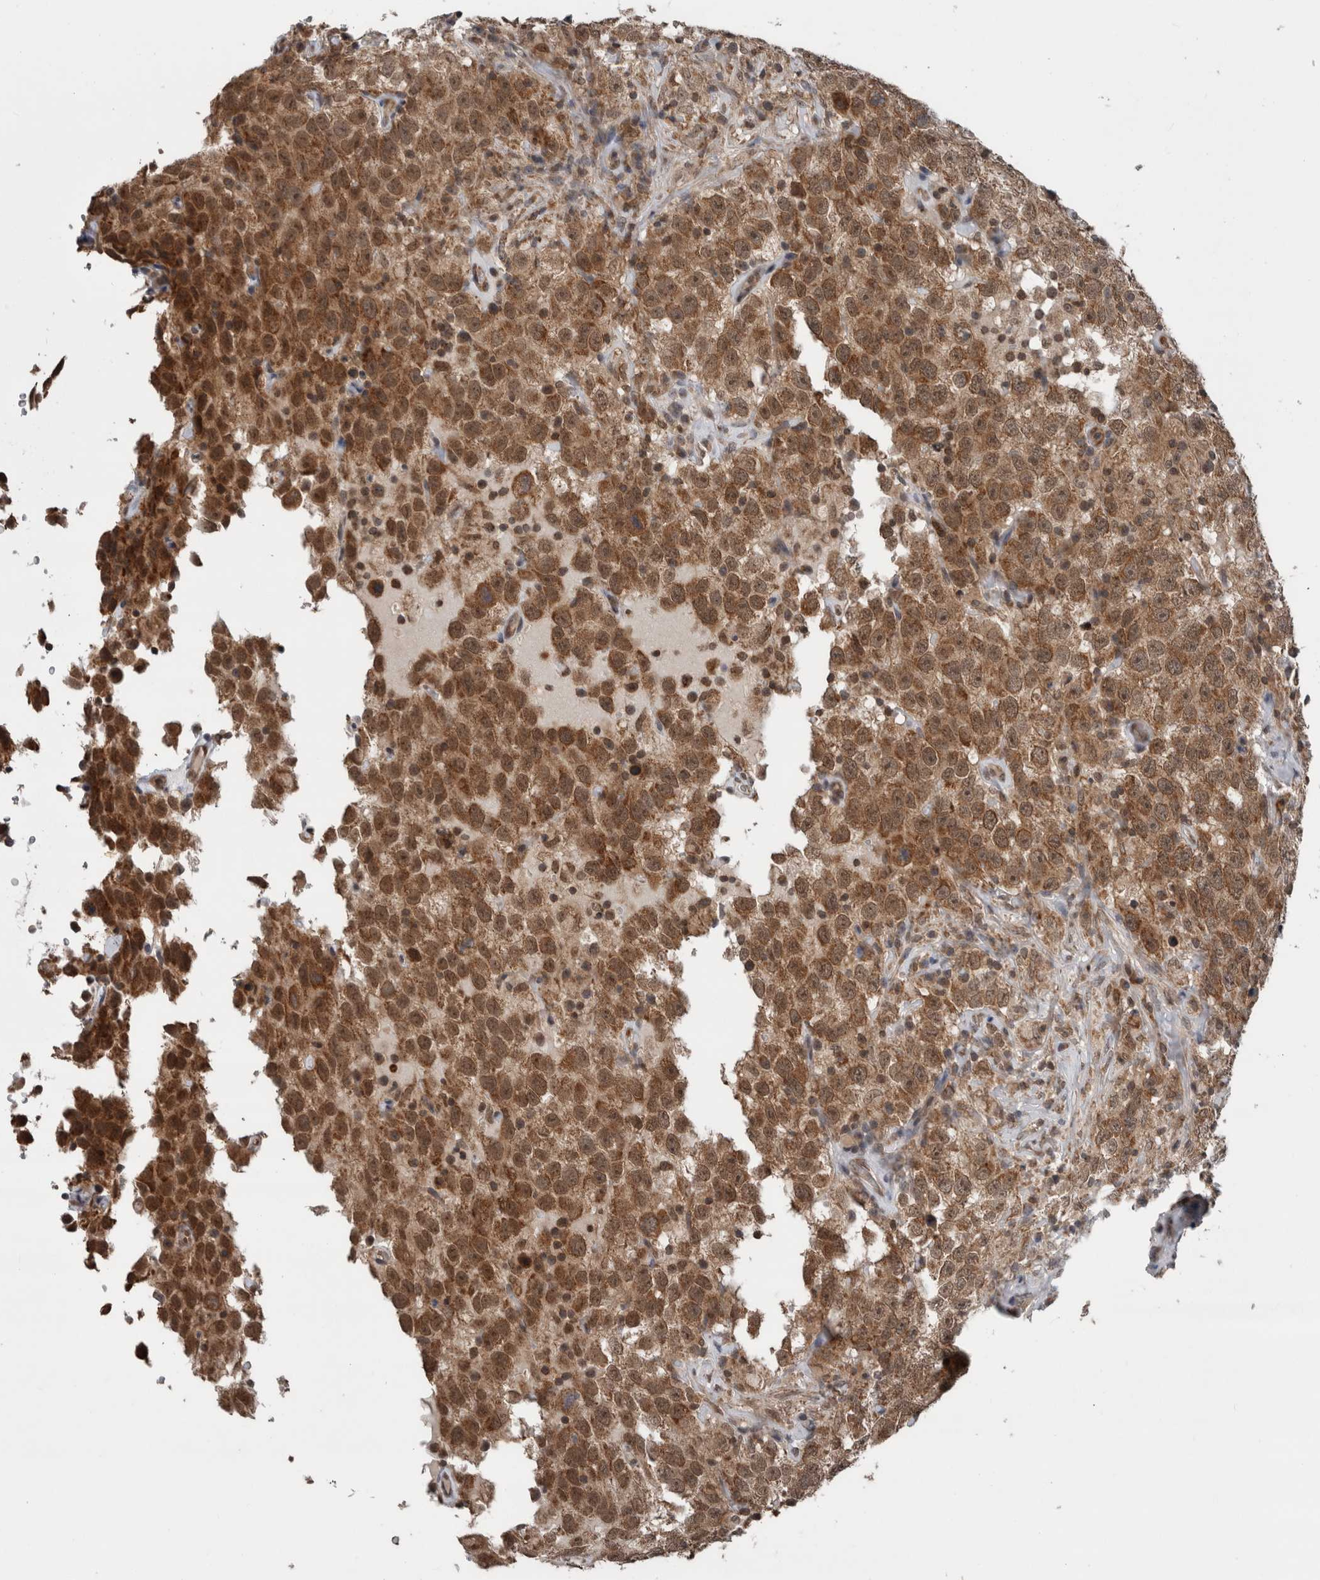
{"staining": {"intensity": "moderate", "quantity": ">75%", "location": "cytoplasmic/membranous"}, "tissue": "testis cancer", "cell_type": "Tumor cells", "image_type": "cancer", "snomed": [{"axis": "morphology", "description": "Seminoma, NOS"}, {"axis": "topography", "description": "Testis"}], "caption": "Testis cancer stained with a brown dye exhibits moderate cytoplasmic/membranous positive staining in approximately >75% of tumor cells.", "gene": "ENY2", "patient": {"sex": "male", "age": 41}}